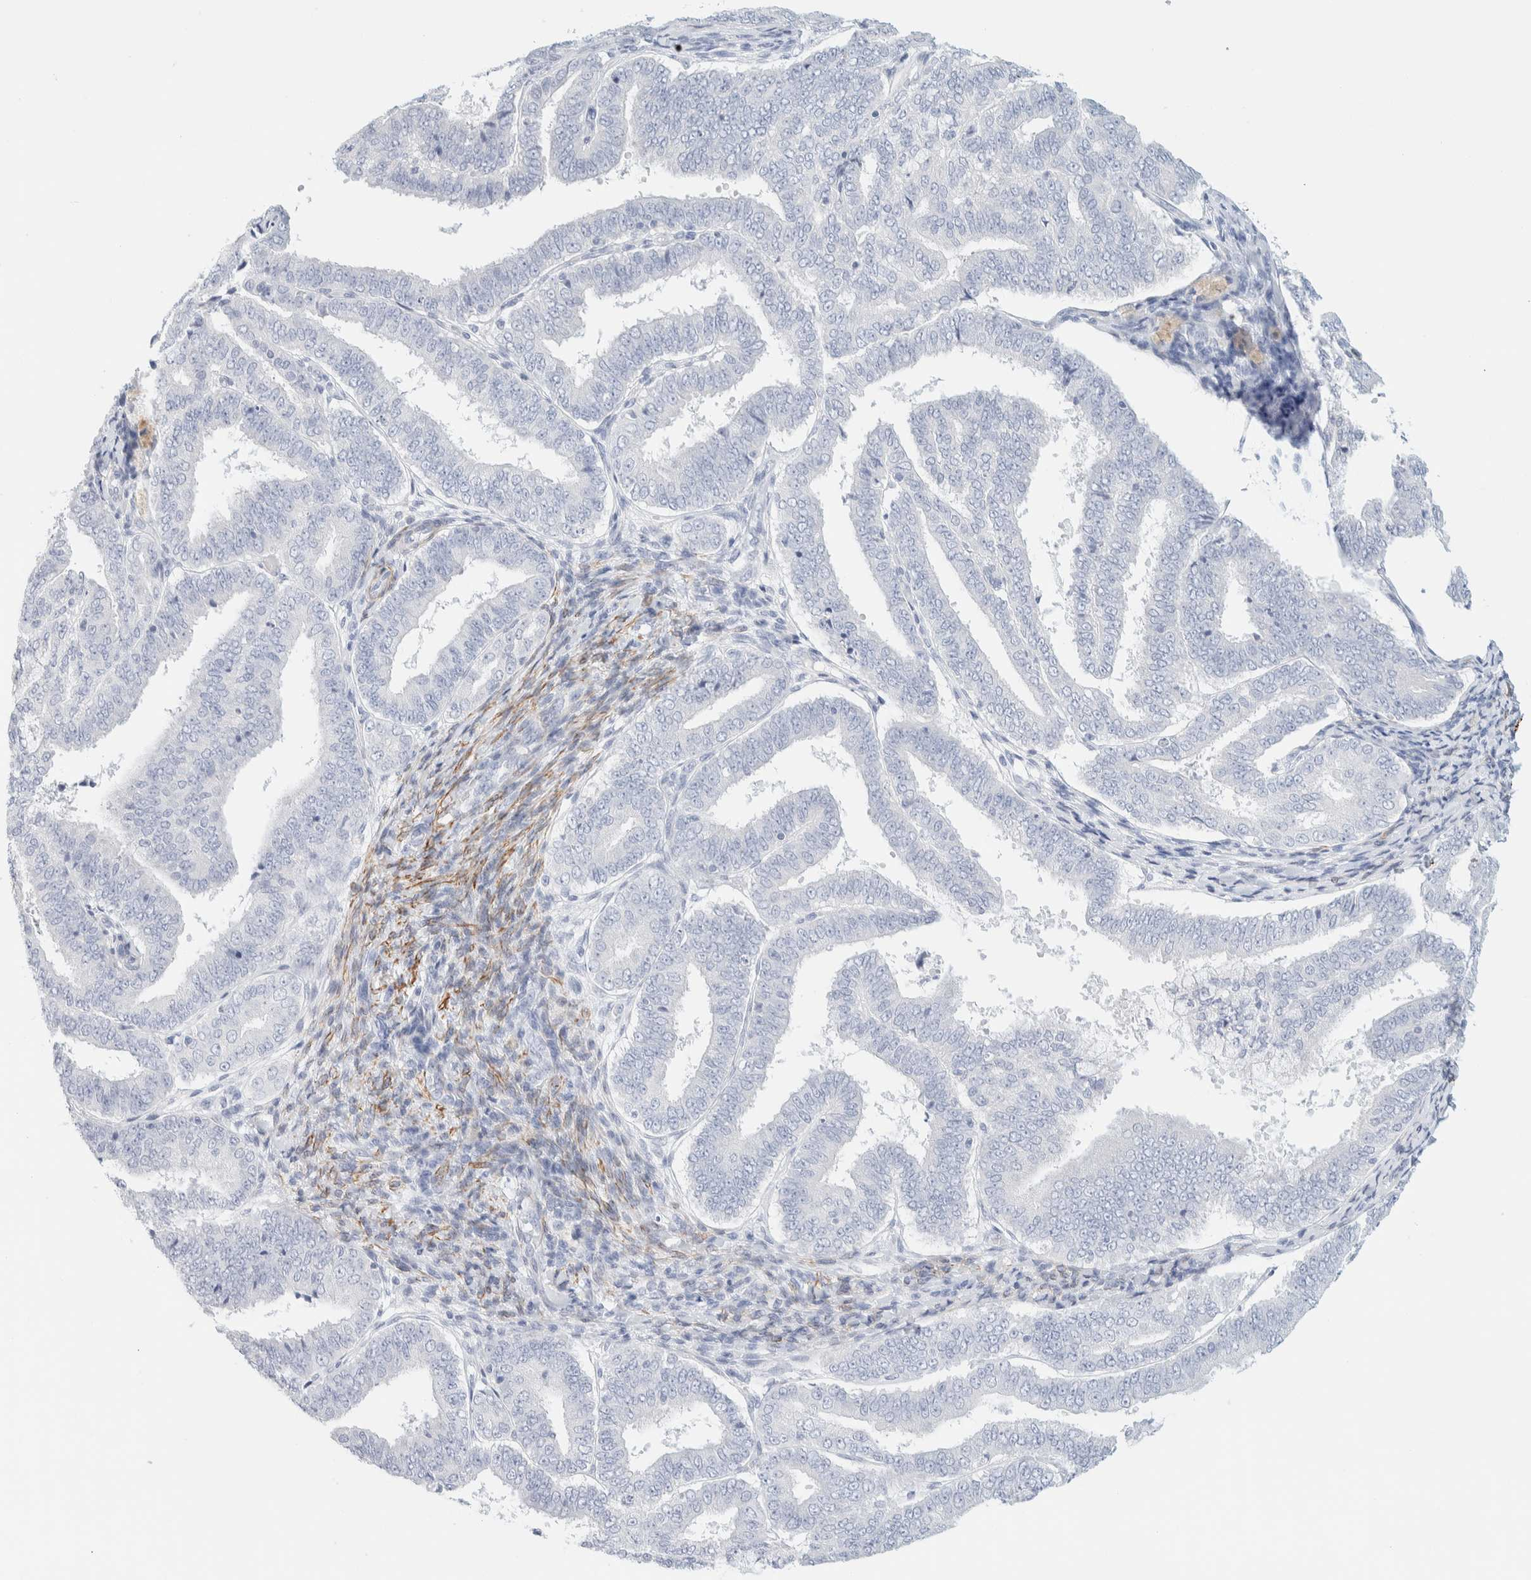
{"staining": {"intensity": "negative", "quantity": "none", "location": "none"}, "tissue": "endometrial cancer", "cell_type": "Tumor cells", "image_type": "cancer", "snomed": [{"axis": "morphology", "description": "Adenocarcinoma, NOS"}, {"axis": "topography", "description": "Endometrium"}], "caption": "This image is of endometrial adenocarcinoma stained with immunohistochemistry (IHC) to label a protein in brown with the nuclei are counter-stained blue. There is no positivity in tumor cells.", "gene": "AFMID", "patient": {"sex": "female", "age": 63}}